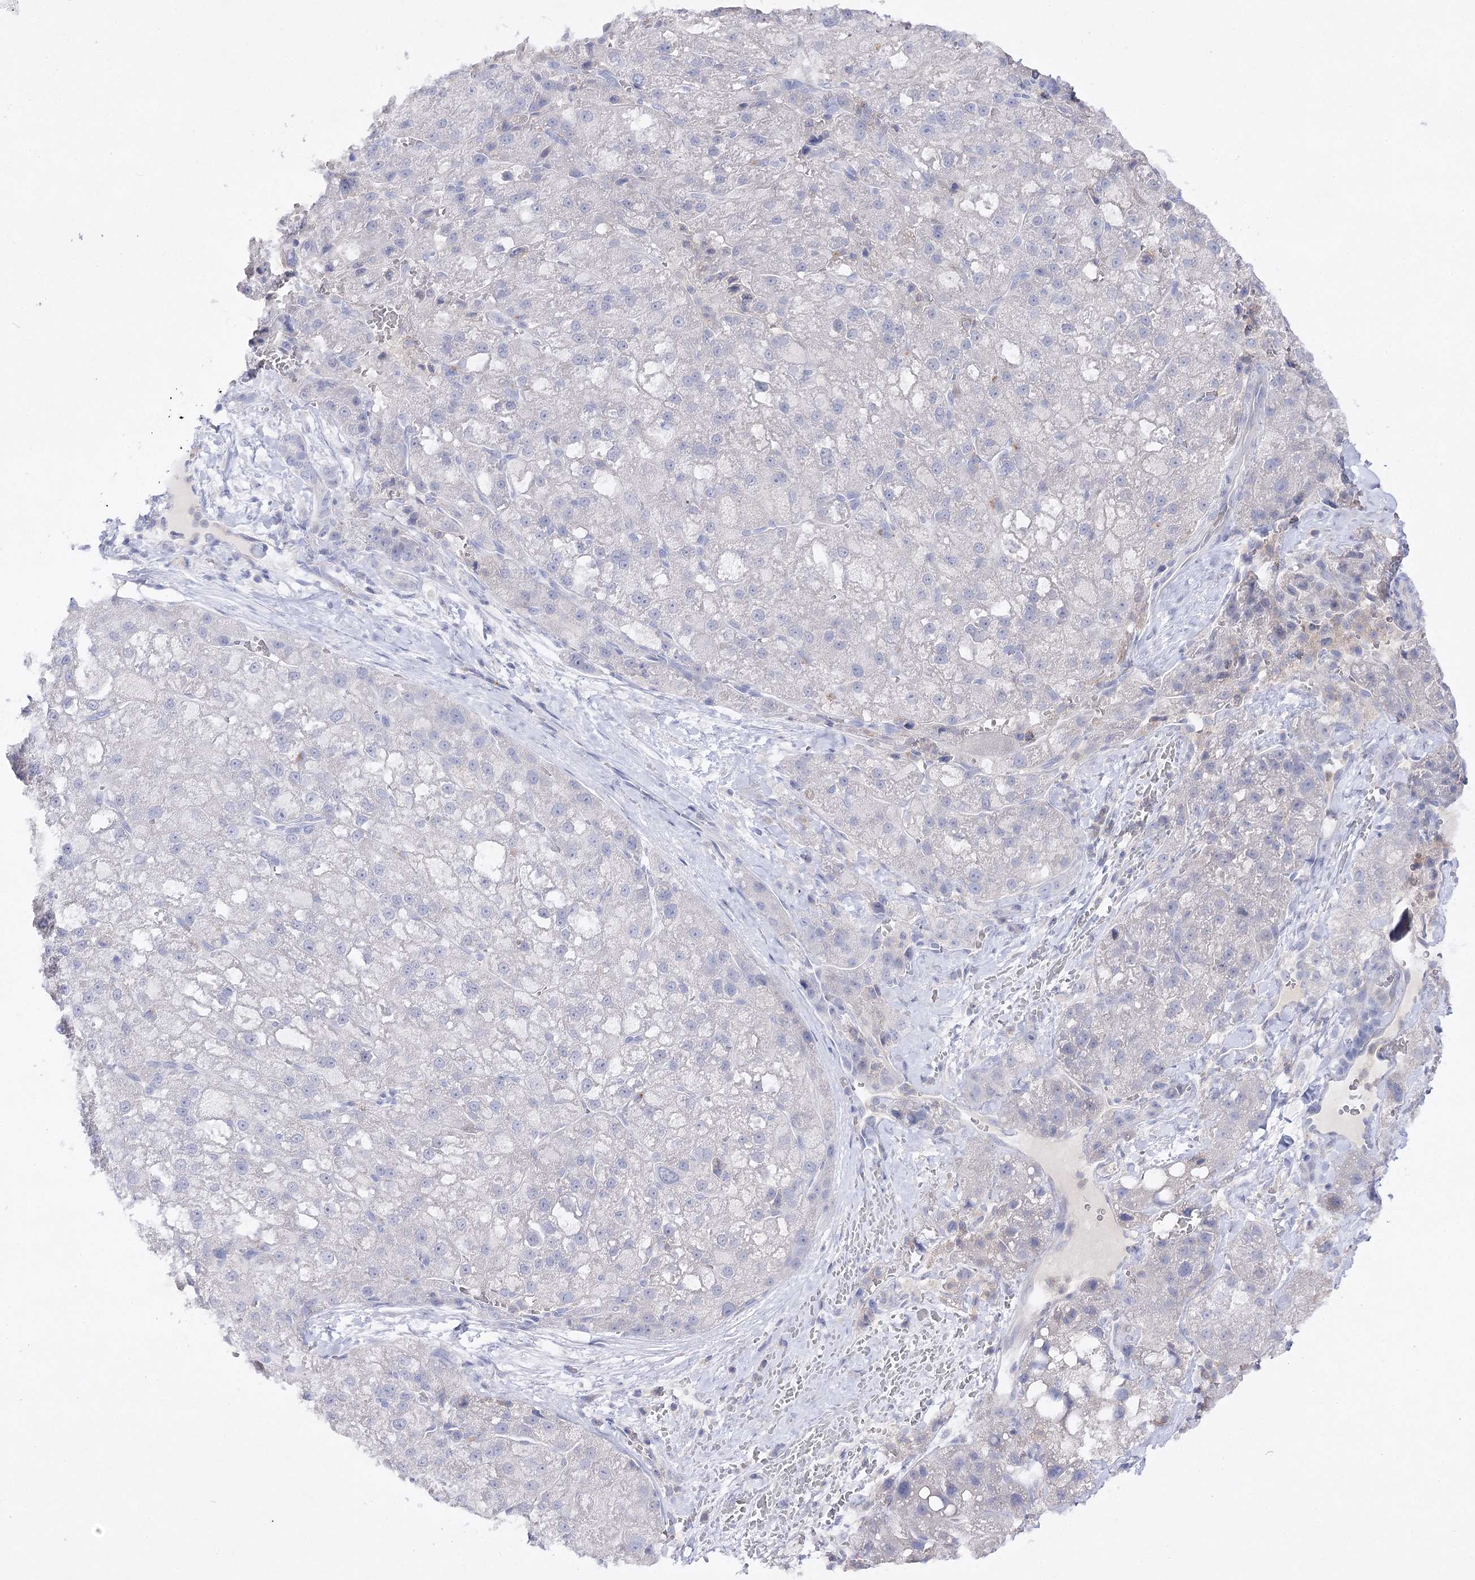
{"staining": {"intensity": "negative", "quantity": "none", "location": "none"}, "tissue": "liver cancer", "cell_type": "Tumor cells", "image_type": "cancer", "snomed": [{"axis": "morphology", "description": "Normal tissue, NOS"}, {"axis": "morphology", "description": "Carcinoma, Hepatocellular, NOS"}, {"axis": "topography", "description": "Liver"}], "caption": "Immunohistochemical staining of human liver cancer displays no significant positivity in tumor cells.", "gene": "BCR", "patient": {"sex": "male", "age": 57}}